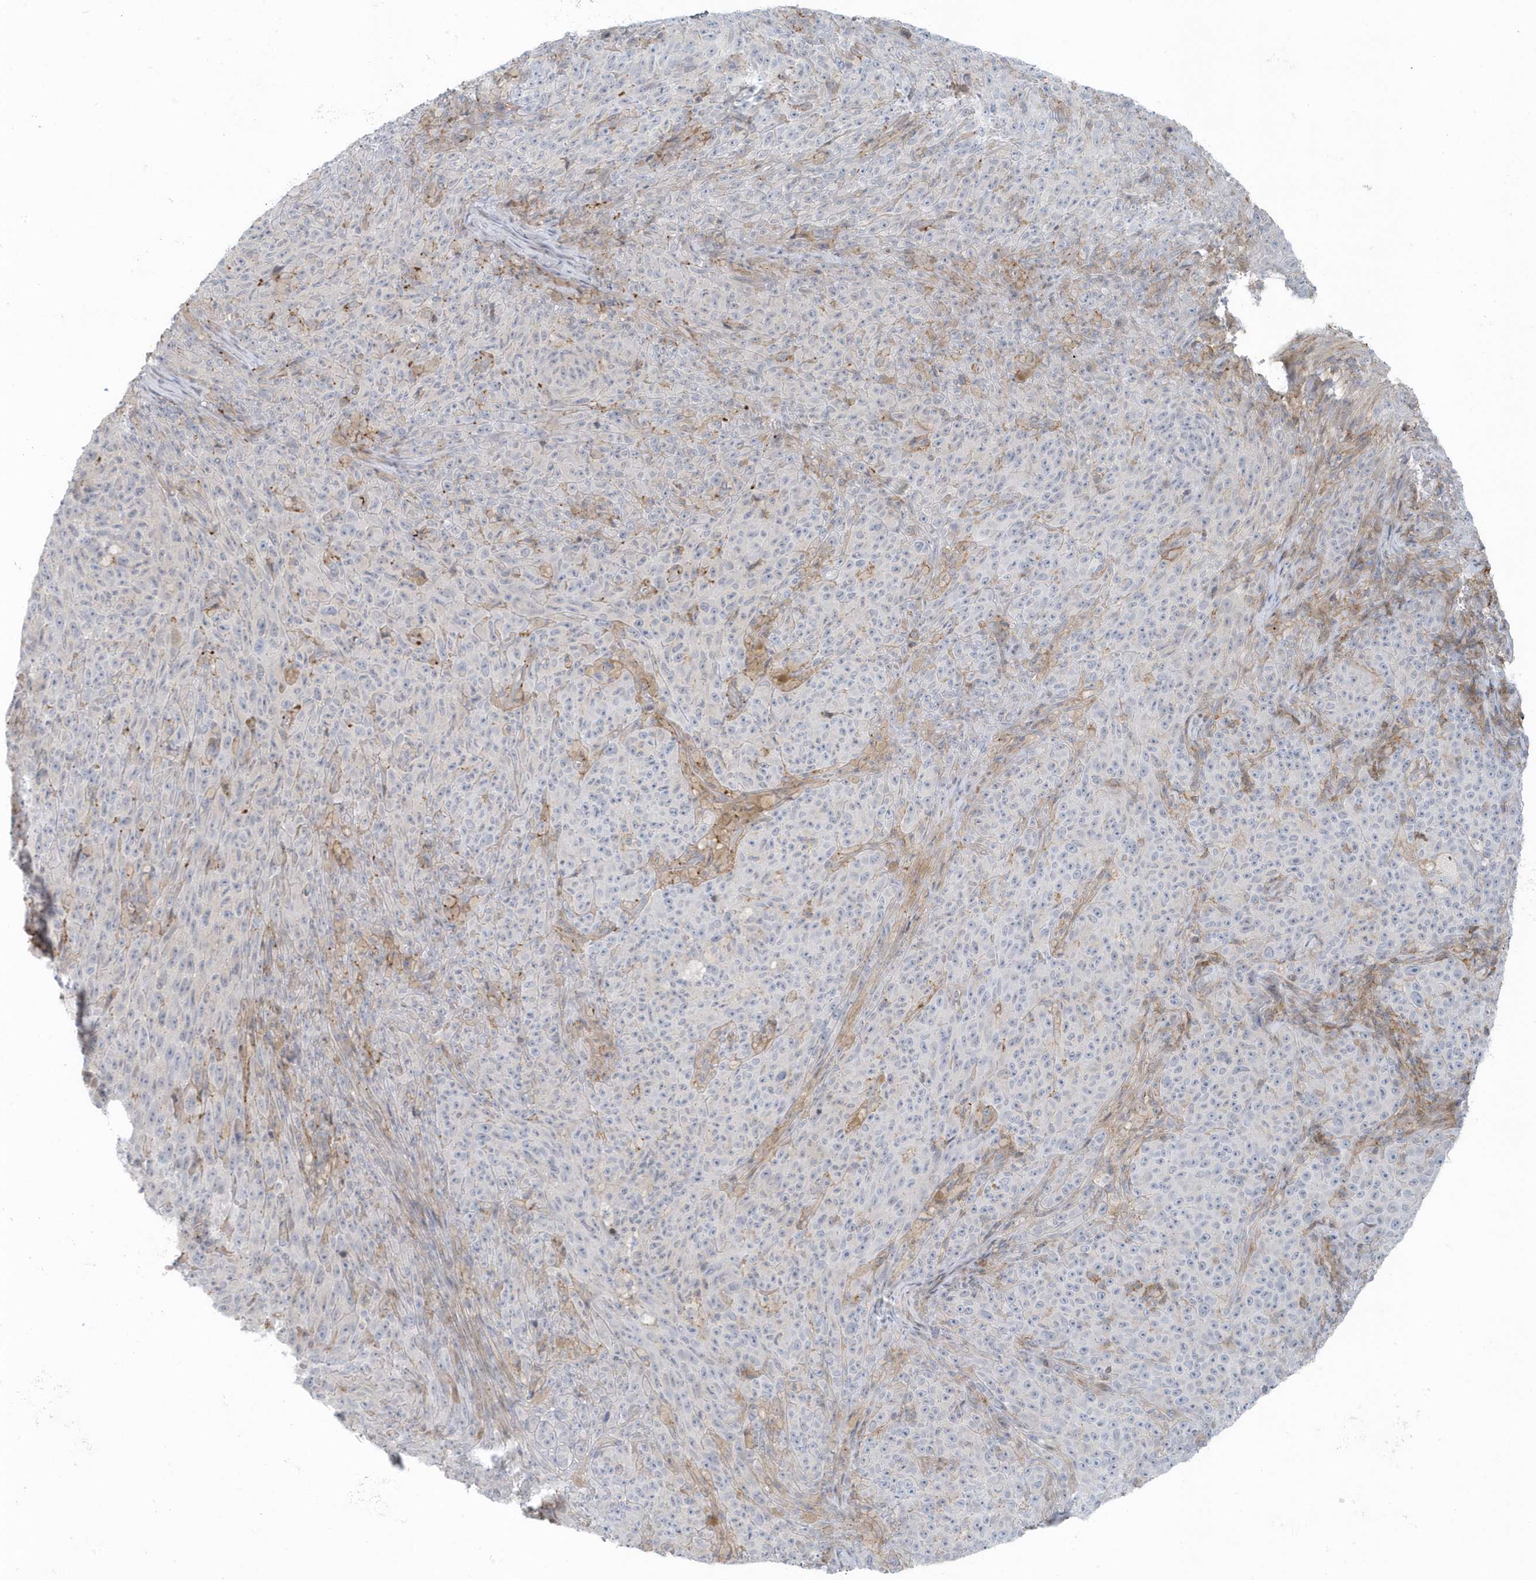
{"staining": {"intensity": "negative", "quantity": "none", "location": "none"}, "tissue": "melanoma", "cell_type": "Tumor cells", "image_type": "cancer", "snomed": [{"axis": "morphology", "description": "Malignant melanoma, NOS"}, {"axis": "topography", "description": "Skin"}], "caption": "Immunohistochemistry (IHC) histopathology image of neoplastic tissue: malignant melanoma stained with DAB displays no significant protein staining in tumor cells.", "gene": "CACNB2", "patient": {"sex": "female", "age": 82}}